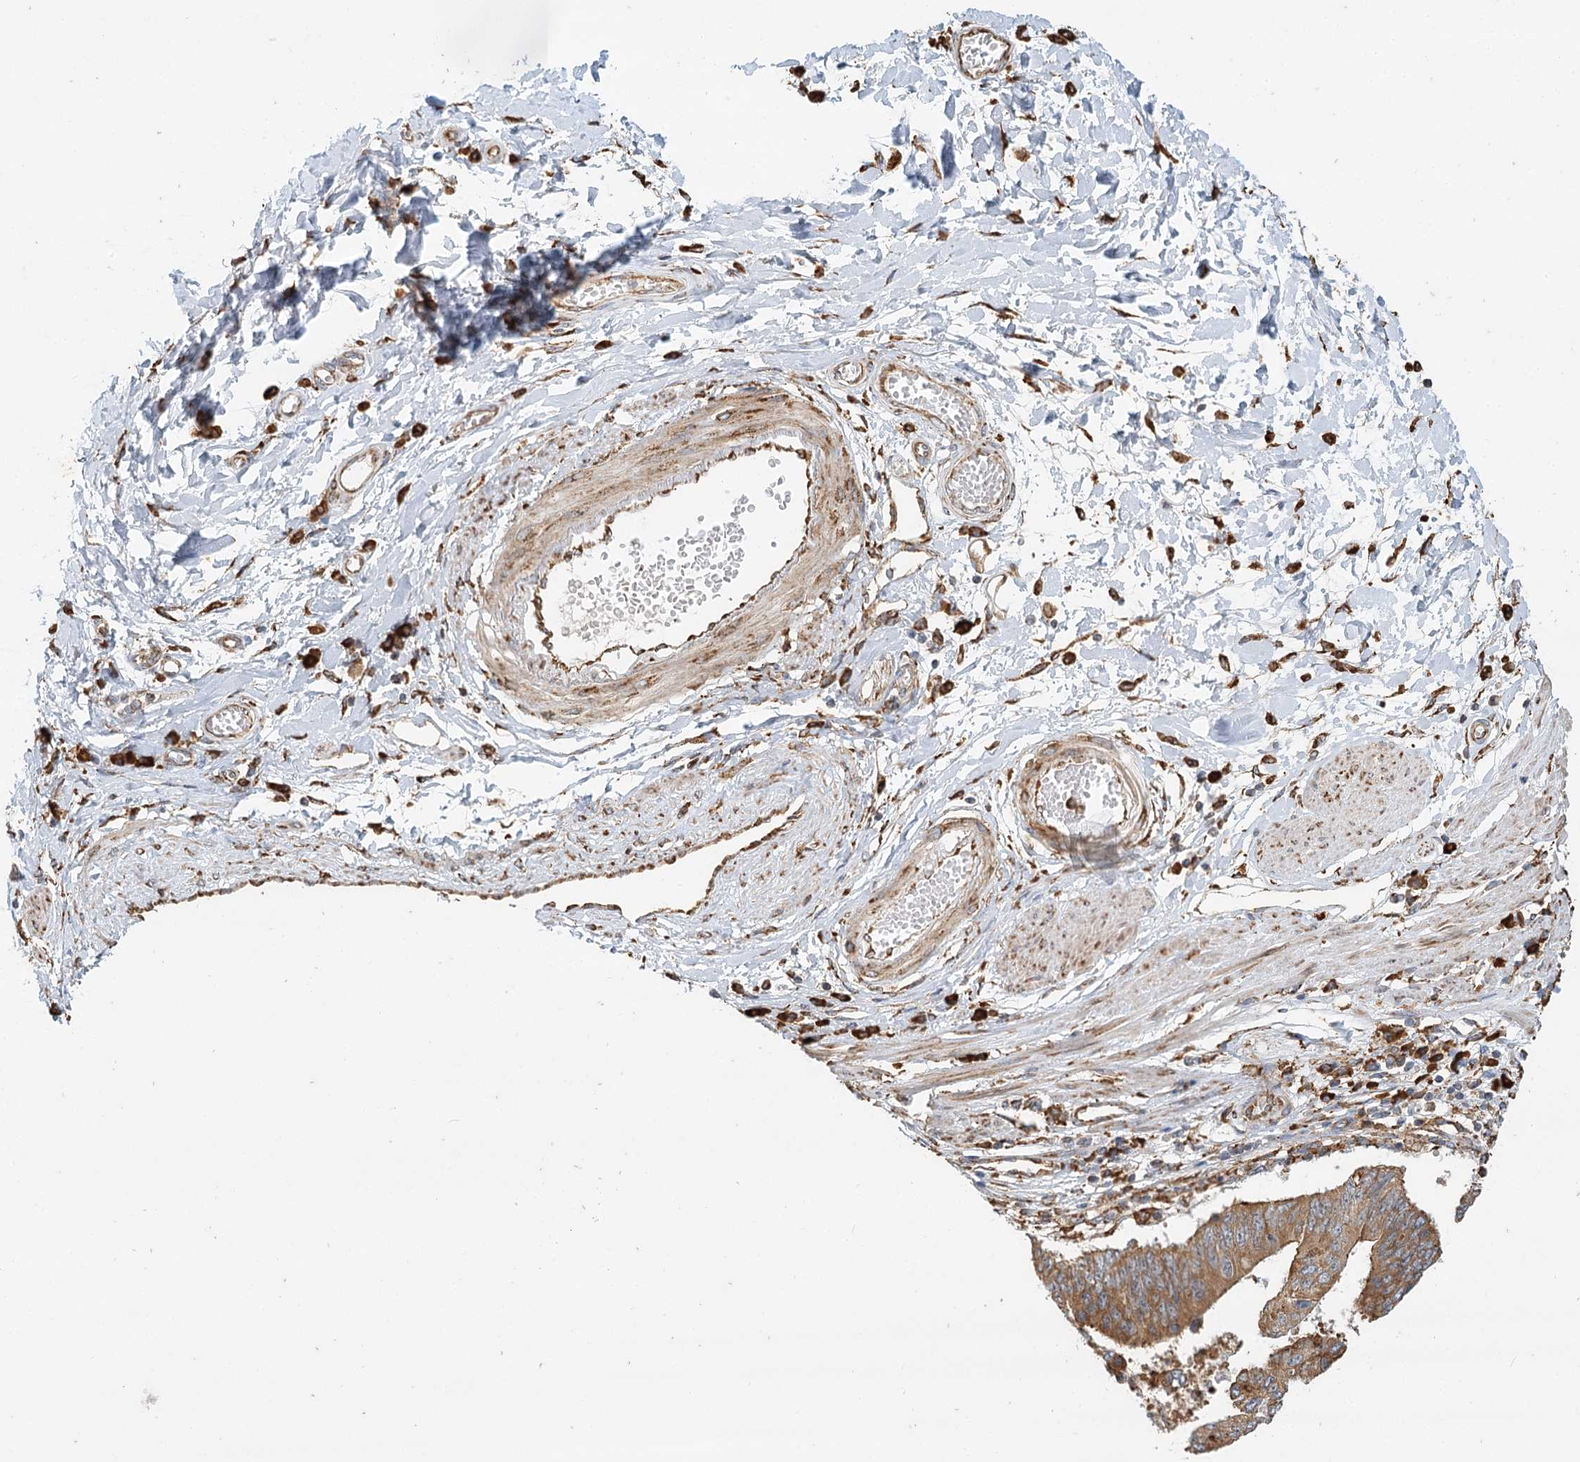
{"staining": {"intensity": "moderate", "quantity": ">75%", "location": "cytoplasmic/membranous"}, "tissue": "stomach cancer", "cell_type": "Tumor cells", "image_type": "cancer", "snomed": [{"axis": "morphology", "description": "Adenocarcinoma, NOS"}, {"axis": "topography", "description": "Stomach"}], "caption": "Stomach cancer stained with a protein marker shows moderate staining in tumor cells.", "gene": "TAS1R1", "patient": {"sex": "male", "age": 59}}